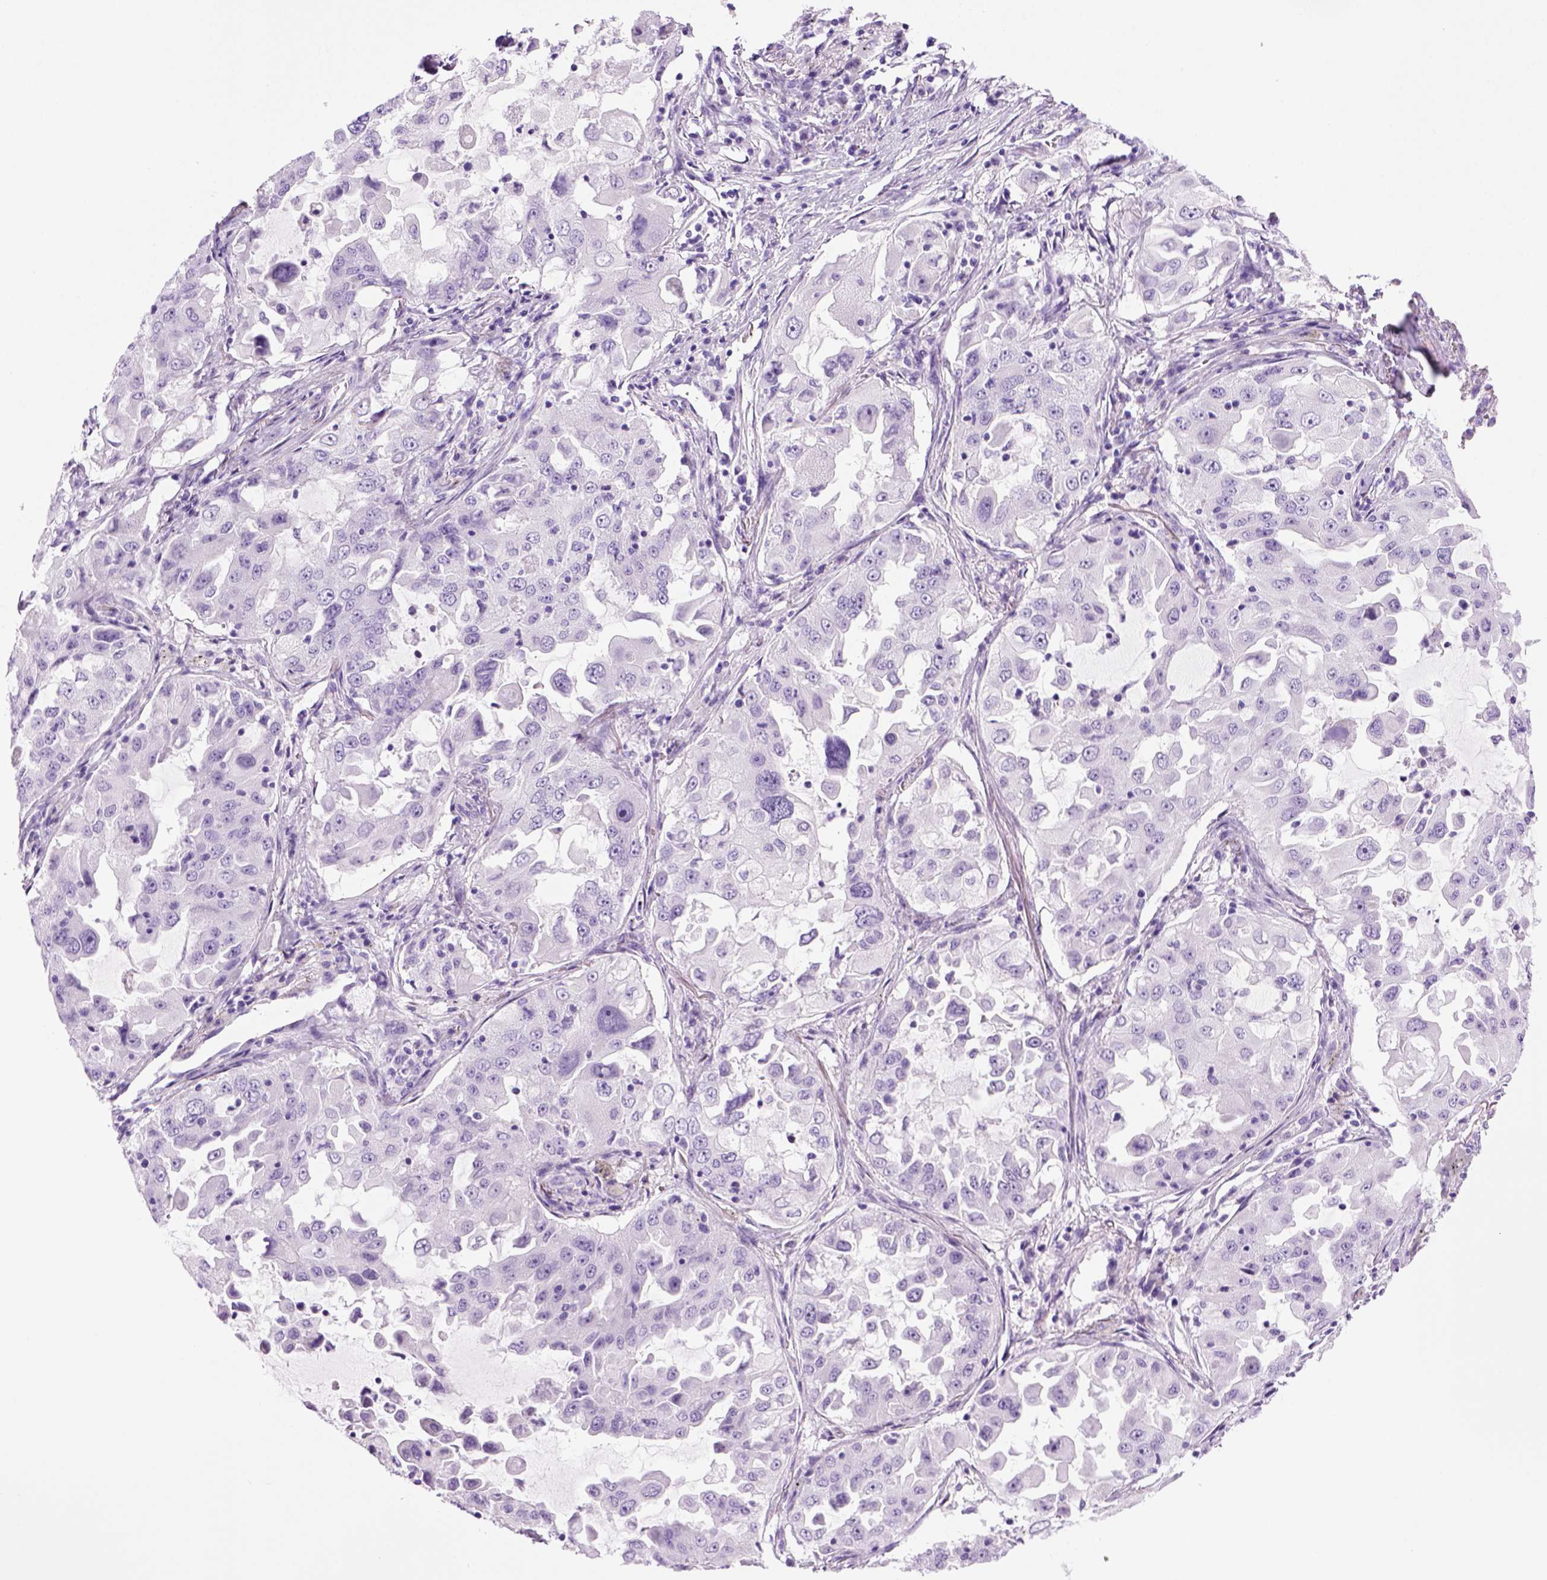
{"staining": {"intensity": "negative", "quantity": "none", "location": "none"}, "tissue": "lung cancer", "cell_type": "Tumor cells", "image_type": "cancer", "snomed": [{"axis": "morphology", "description": "Adenocarcinoma, NOS"}, {"axis": "topography", "description": "Lung"}], "caption": "A micrograph of human lung adenocarcinoma is negative for staining in tumor cells.", "gene": "SGCG", "patient": {"sex": "female", "age": 61}}